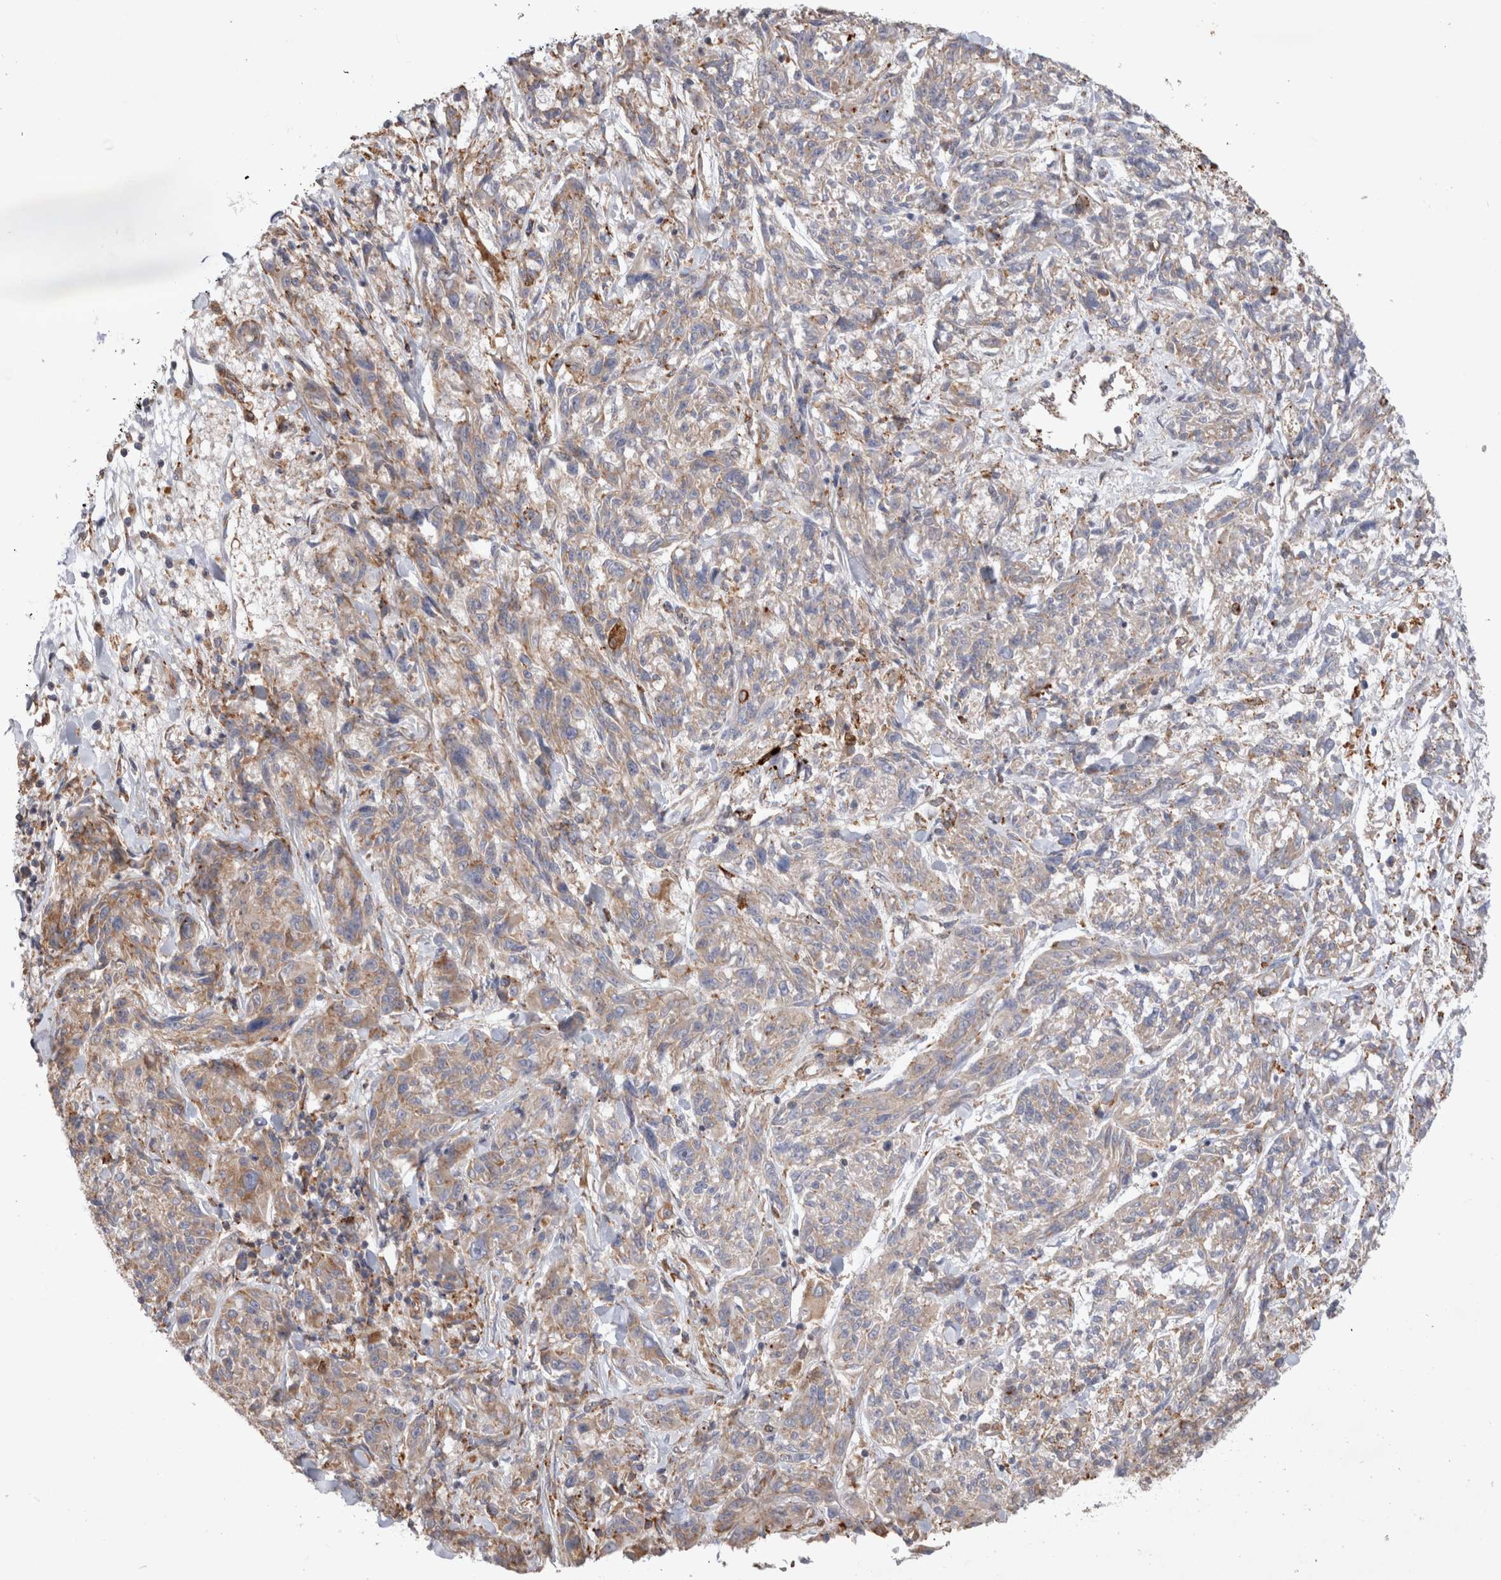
{"staining": {"intensity": "weak", "quantity": "25%-75%", "location": "cytoplasmic/membranous"}, "tissue": "melanoma", "cell_type": "Tumor cells", "image_type": "cancer", "snomed": [{"axis": "morphology", "description": "Malignant melanoma, NOS"}, {"axis": "topography", "description": "Skin"}], "caption": "DAB (3,3'-diaminobenzidine) immunohistochemical staining of malignant melanoma exhibits weak cytoplasmic/membranous protein staining in approximately 25%-75% of tumor cells. The staining was performed using DAB (3,3'-diaminobenzidine), with brown indicating positive protein expression. Nuclei are stained blue with hematoxylin.", "gene": "PDCD10", "patient": {"sex": "male", "age": 53}}